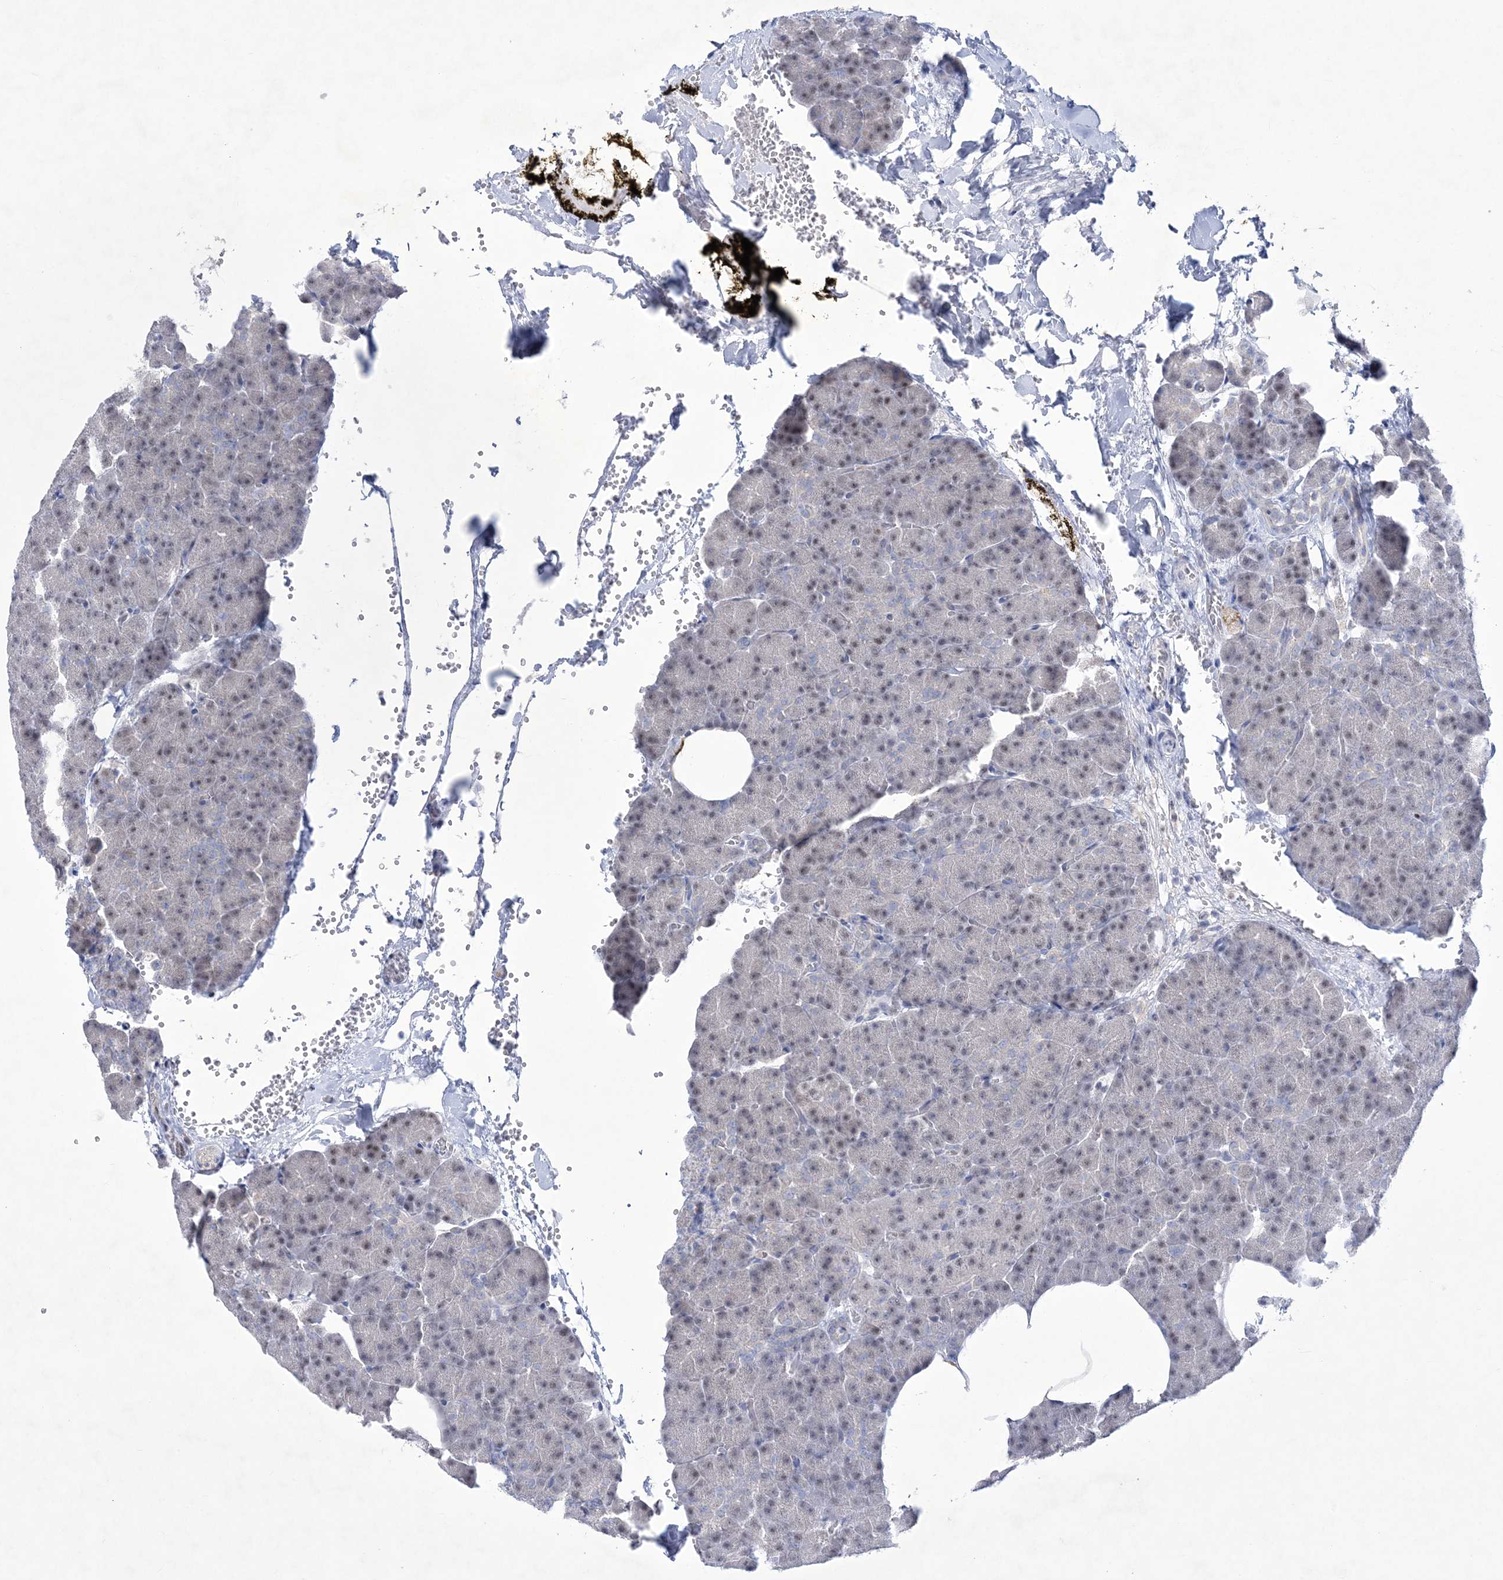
{"staining": {"intensity": "moderate", "quantity": "<25%", "location": "nuclear"}, "tissue": "pancreas", "cell_type": "Exocrine glandular cells", "image_type": "normal", "snomed": [{"axis": "morphology", "description": "Normal tissue, NOS"}, {"axis": "morphology", "description": "Carcinoid, malignant, NOS"}, {"axis": "topography", "description": "Pancreas"}], "caption": "Immunohistochemical staining of benign pancreas displays low levels of moderate nuclear expression in approximately <25% of exocrine glandular cells.", "gene": "WDR27", "patient": {"sex": "female", "age": 35}}